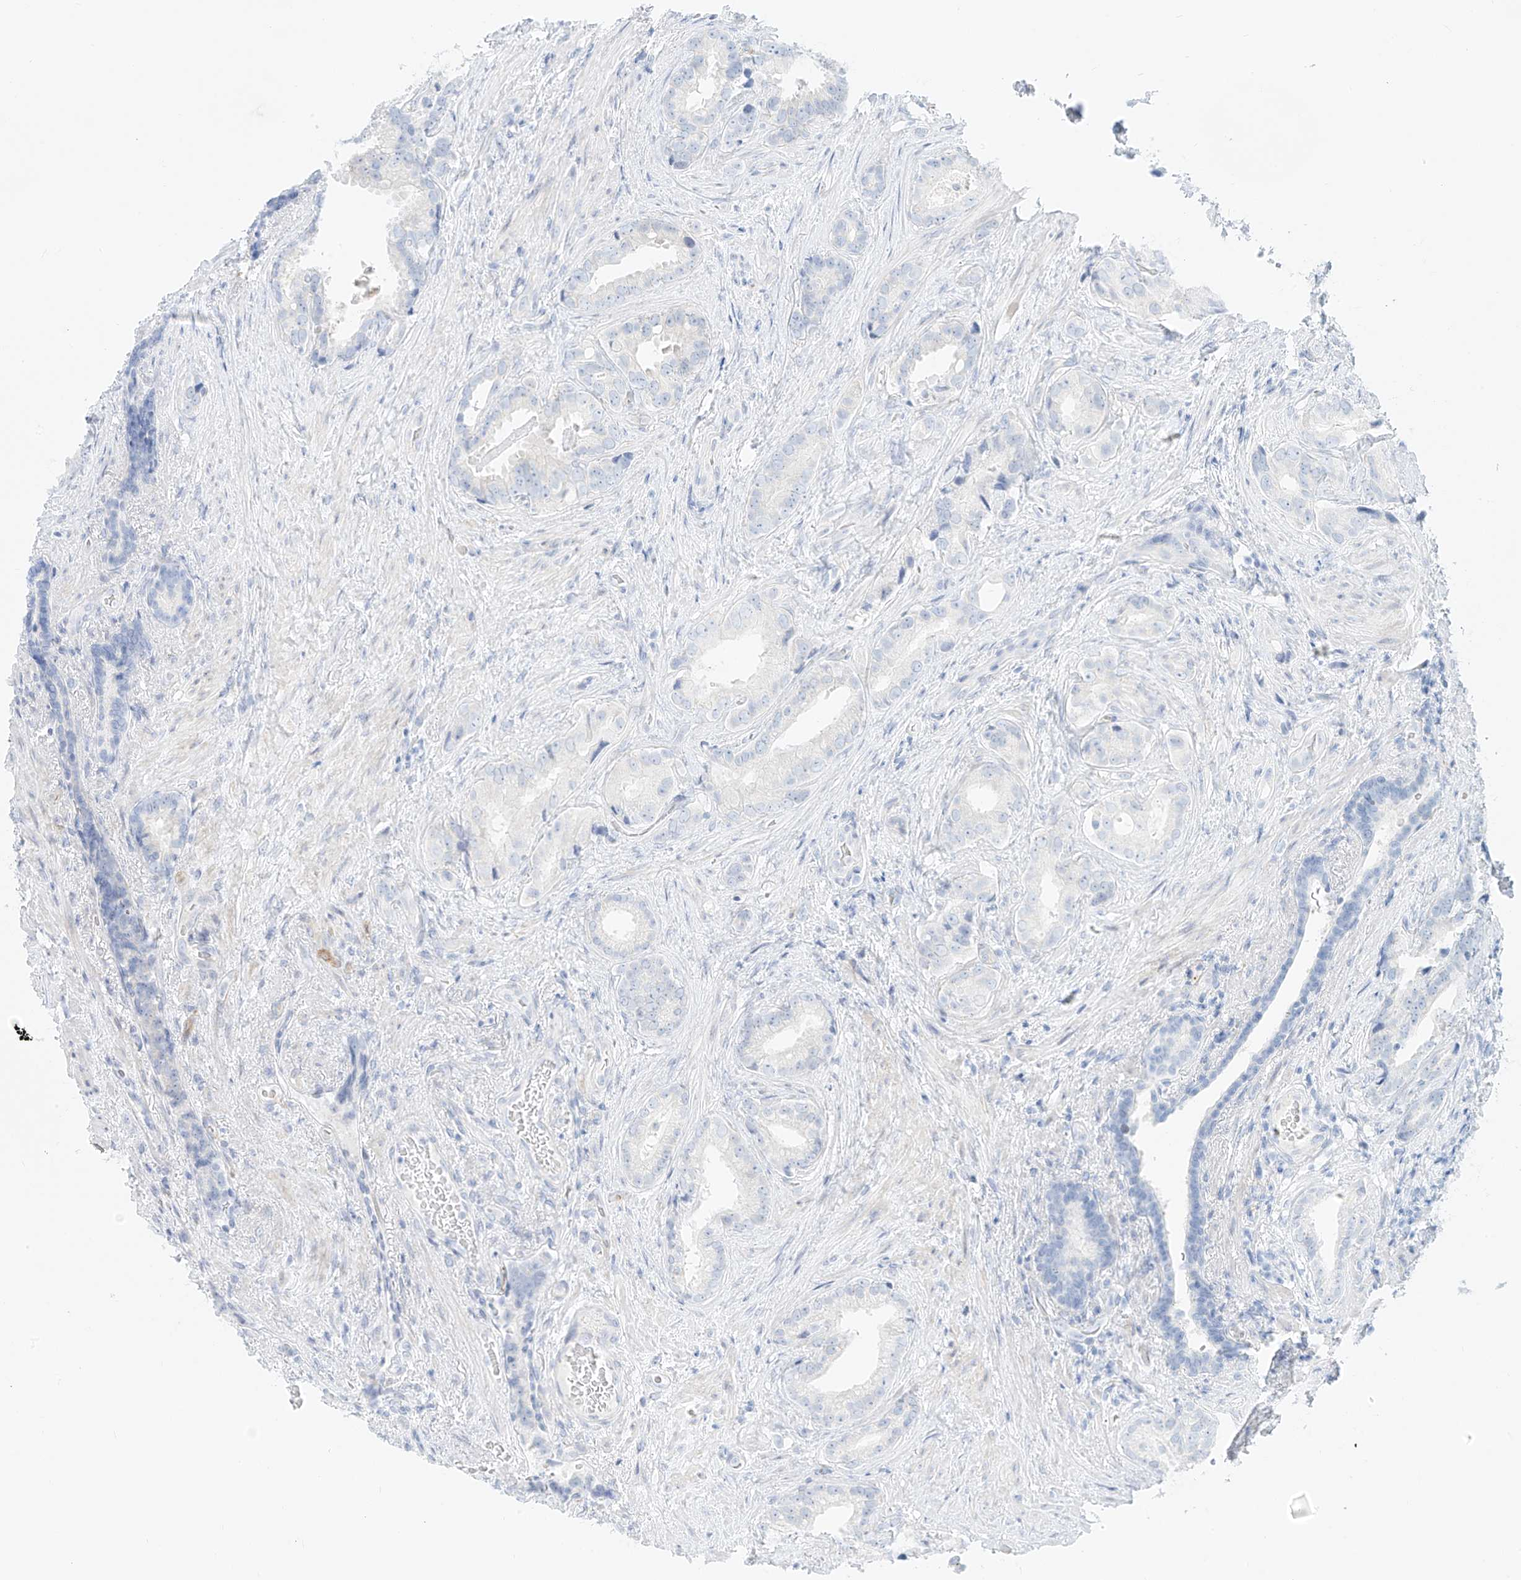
{"staining": {"intensity": "negative", "quantity": "none", "location": "none"}, "tissue": "prostate cancer", "cell_type": "Tumor cells", "image_type": "cancer", "snomed": [{"axis": "morphology", "description": "Adenocarcinoma, Low grade"}, {"axis": "topography", "description": "Prostate"}], "caption": "A histopathology image of human low-grade adenocarcinoma (prostate) is negative for staining in tumor cells.", "gene": "NHSL1", "patient": {"sex": "male", "age": 71}}